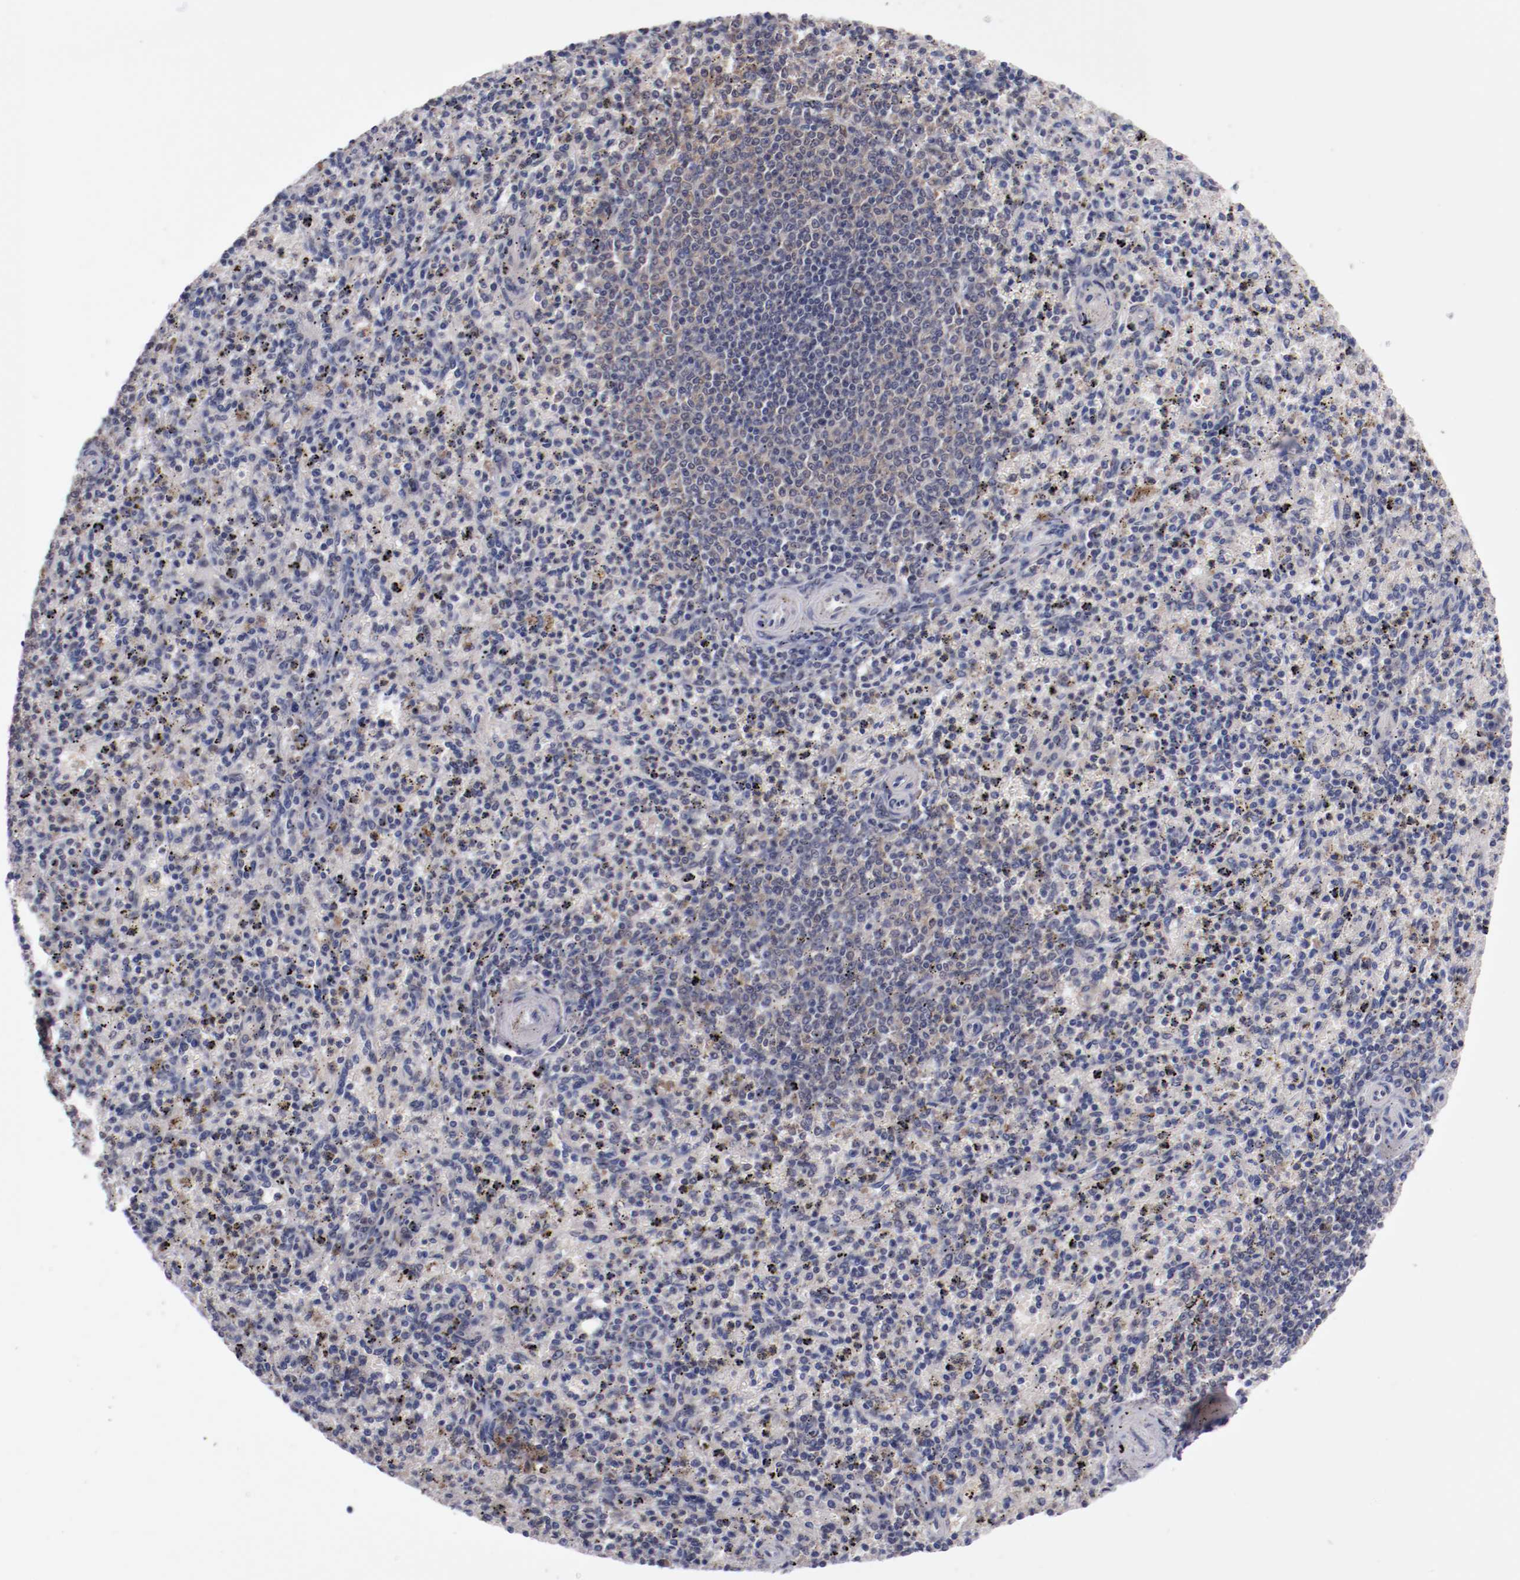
{"staining": {"intensity": "weak", "quantity": "<25%", "location": "cytoplasmic/membranous"}, "tissue": "spleen", "cell_type": "Cells in red pulp", "image_type": "normal", "snomed": [{"axis": "morphology", "description": "Normal tissue, NOS"}, {"axis": "topography", "description": "Spleen"}], "caption": "This is a photomicrograph of immunohistochemistry staining of unremarkable spleen, which shows no staining in cells in red pulp. (DAB (3,3'-diaminobenzidine) IHC, high magnification).", "gene": "FAM81A", "patient": {"sex": "male", "age": 72}}